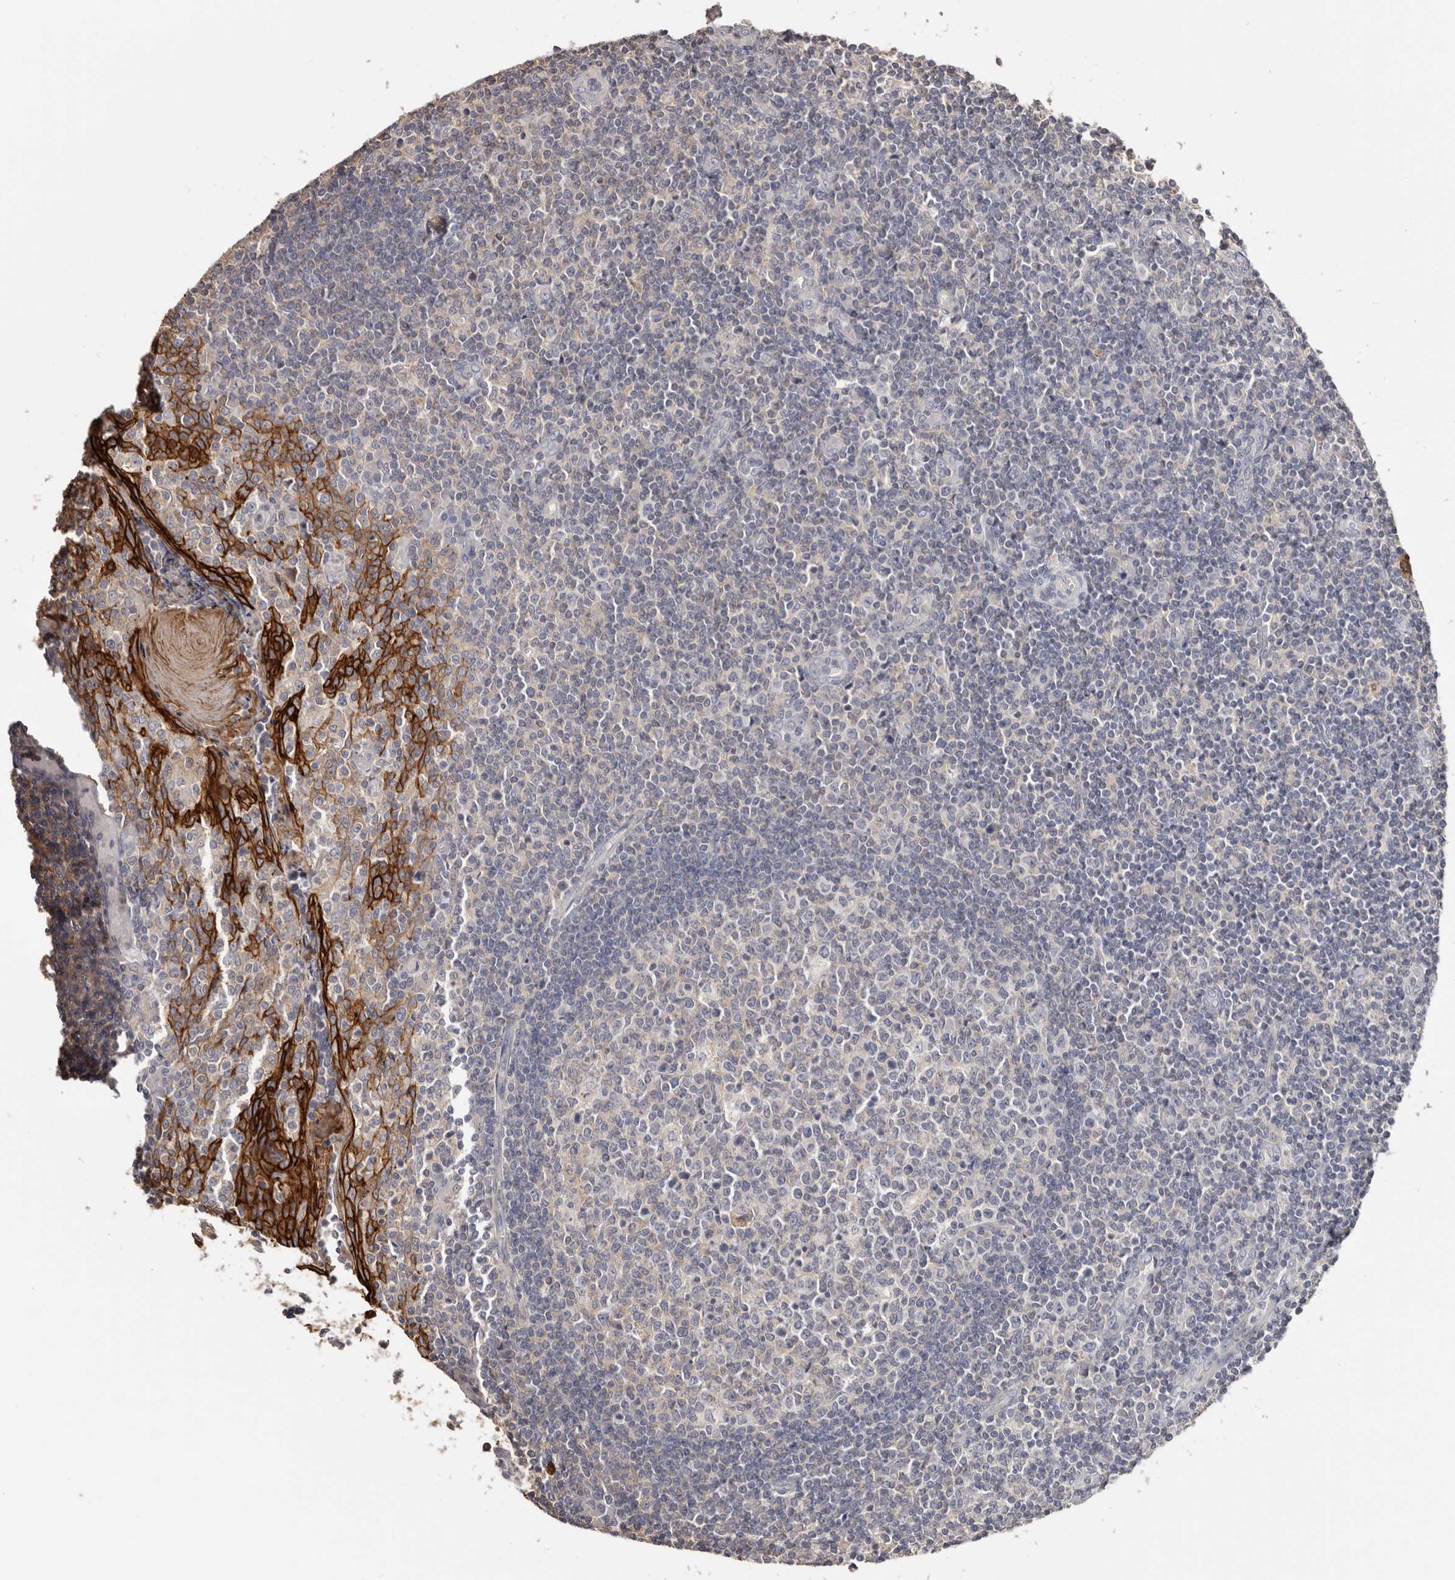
{"staining": {"intensity": "negative", "quantity": "none", "location": "none"}, "tissue": "tonsil", "cell_type": "Germinal center cells", "image_type": "normal", "snomed": [{"axis": "morphology", "description": "Normal tissue, NOS"}, {"axis": "topography", "description": "Tonsil"}], "caption": "This is a histopathology image of IHC staining of benign tonsil, which shows no positivity in germinal center cells.", "gene": "S100A14", "patient": {"sex": "female", "age": 19}}